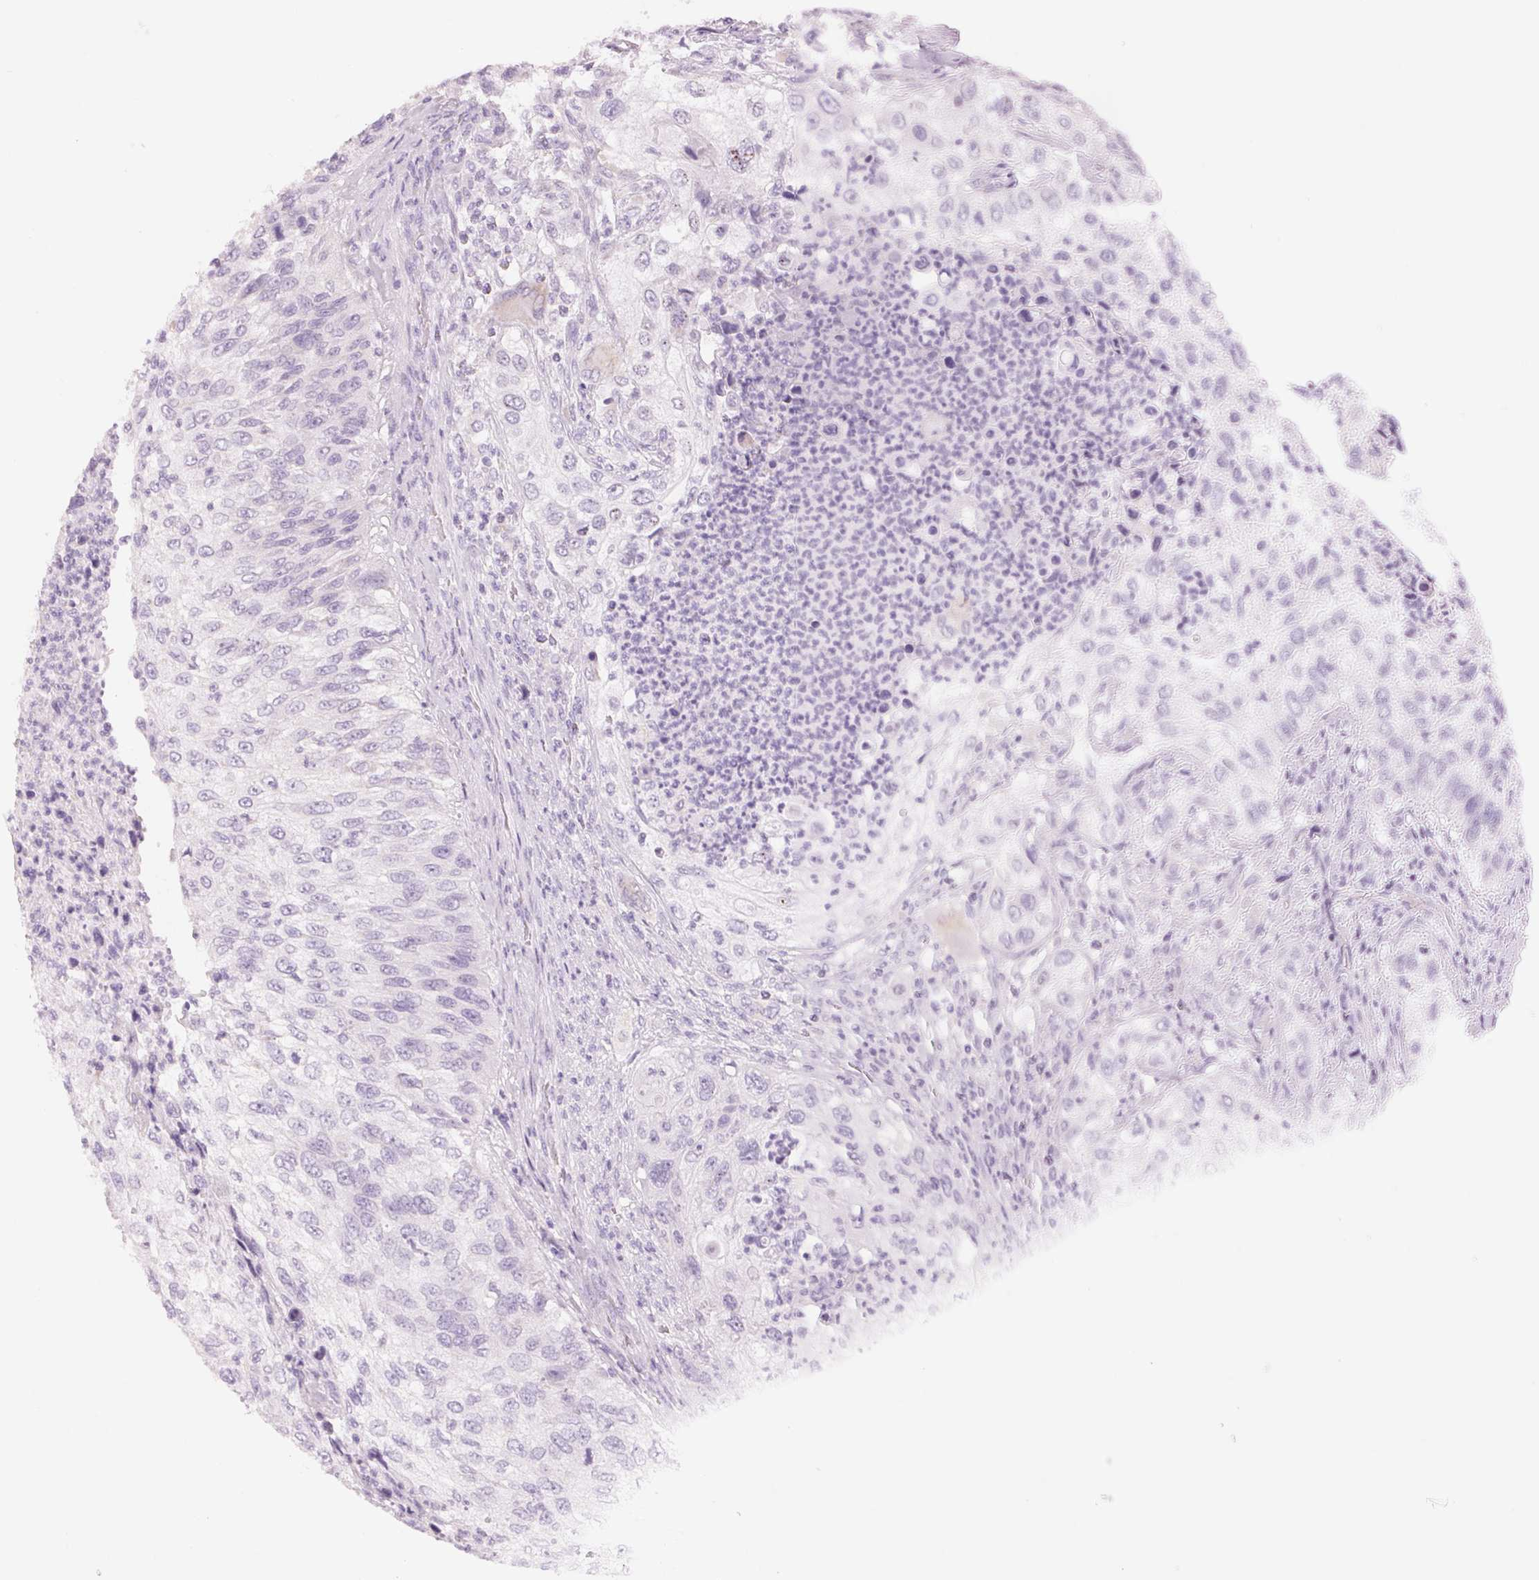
{"staining": {"intensity": "negative", "quantity": "none", "location": "none"}, "tissue": "urothelial cancer", "cell_type": "Tumor cells", "image_type": "cancer", "snomed": [{"axis": "morphology", "description": "Urothelial carcinoma, High grade"}, {"axis": "topography", "description": "Urinary bladder"}], "caption": "Immunohistochemical staining of high-grade urothelial carcinoma demonstrates no significant positivity in tumor cells.", "gene": "HOXB13", "patient": {"sex": "female", "age": 60}}